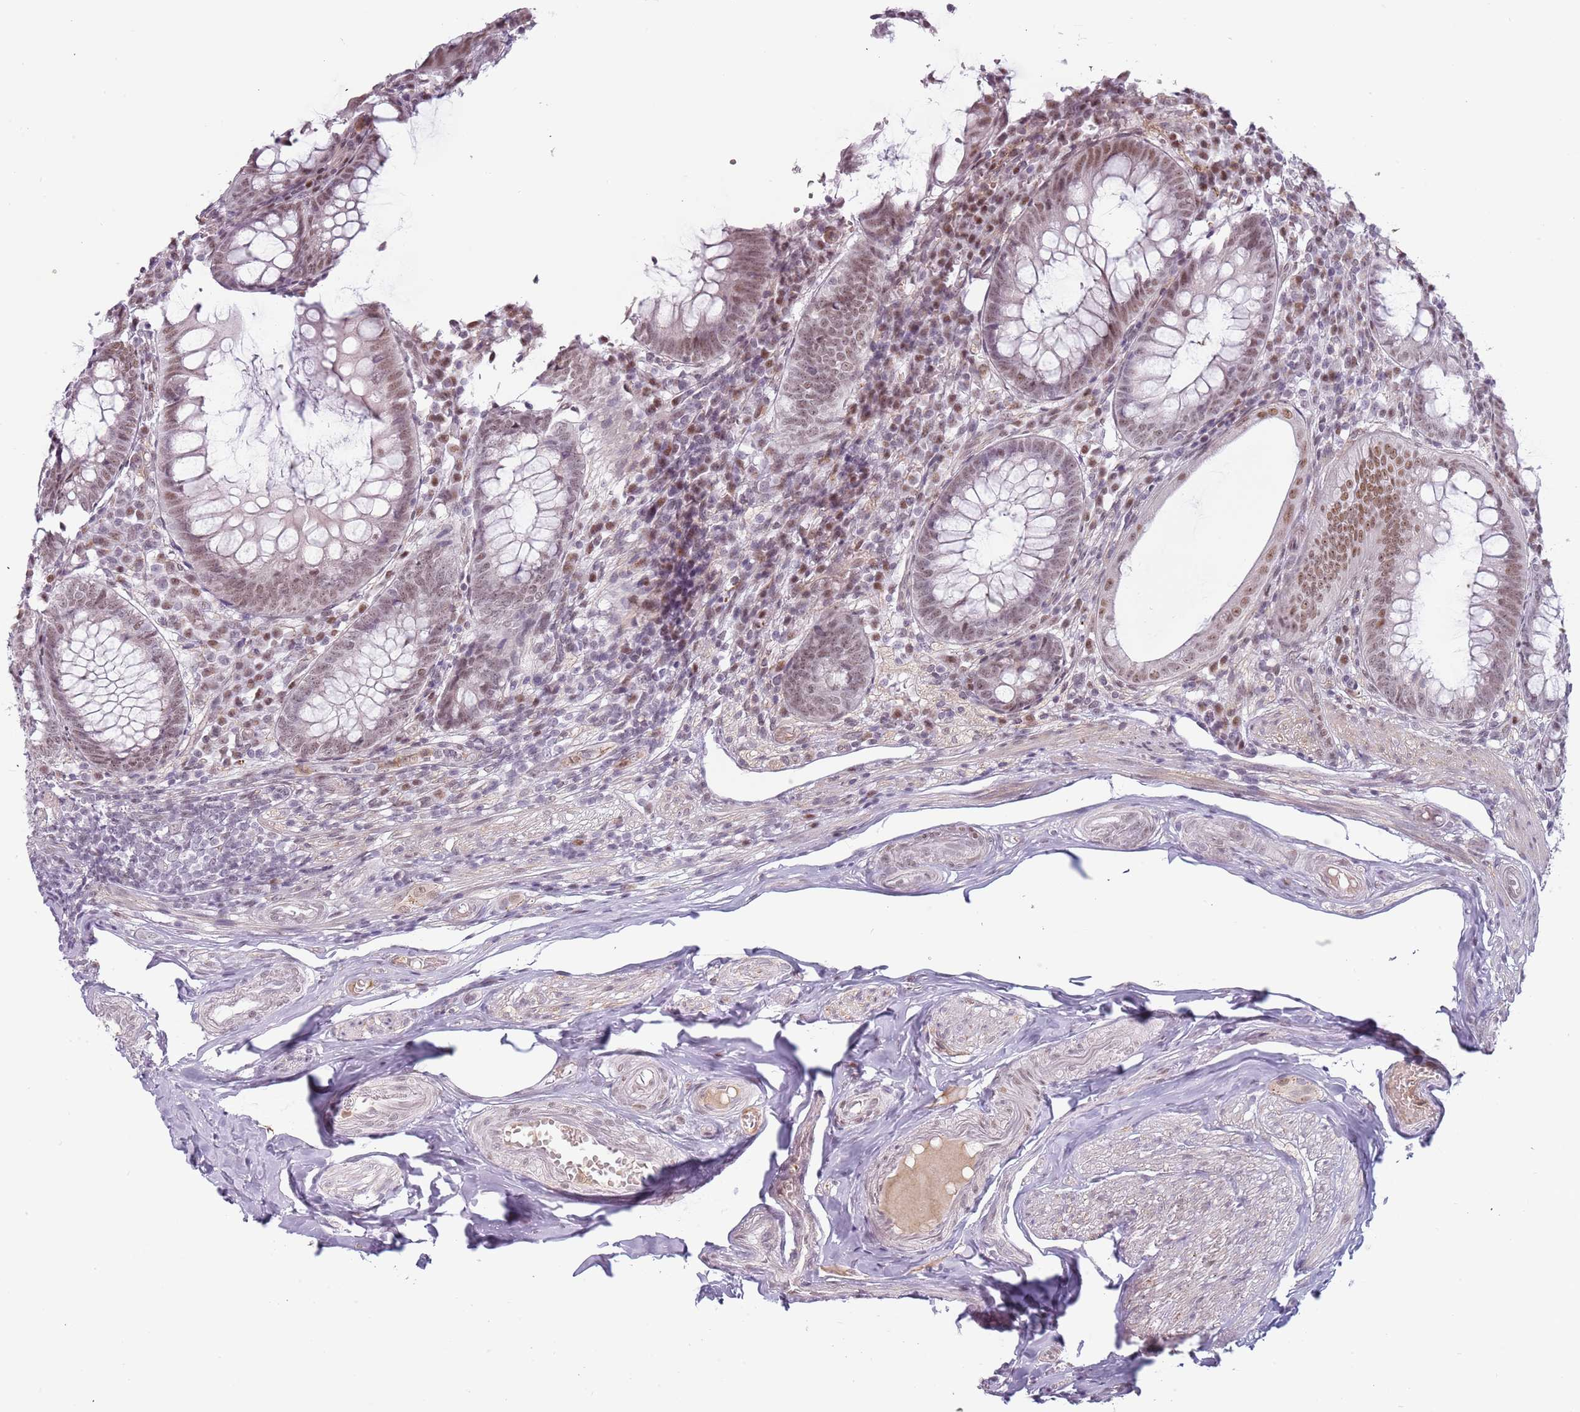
{"staining": {"intensity": "moderate", "quantity": "25%-75%", "location": "nuclear"}, "tissue": "appendix", "cell_type": "Glandular cells", "image_type": "normal", "snomed": [{"axis": "morphology", "description": "Normal tissue, NOS"}, {"axis": "topography", "description": "Appendix"}], "caption": "An immunohistochemistry image of unremarkable tissue is shown. Protein staining in brown highlights moderate nuclear positivity in appendix within glandular cells.", "gene": "REXO4", "patient": {"sex": "male", "age": 83}}